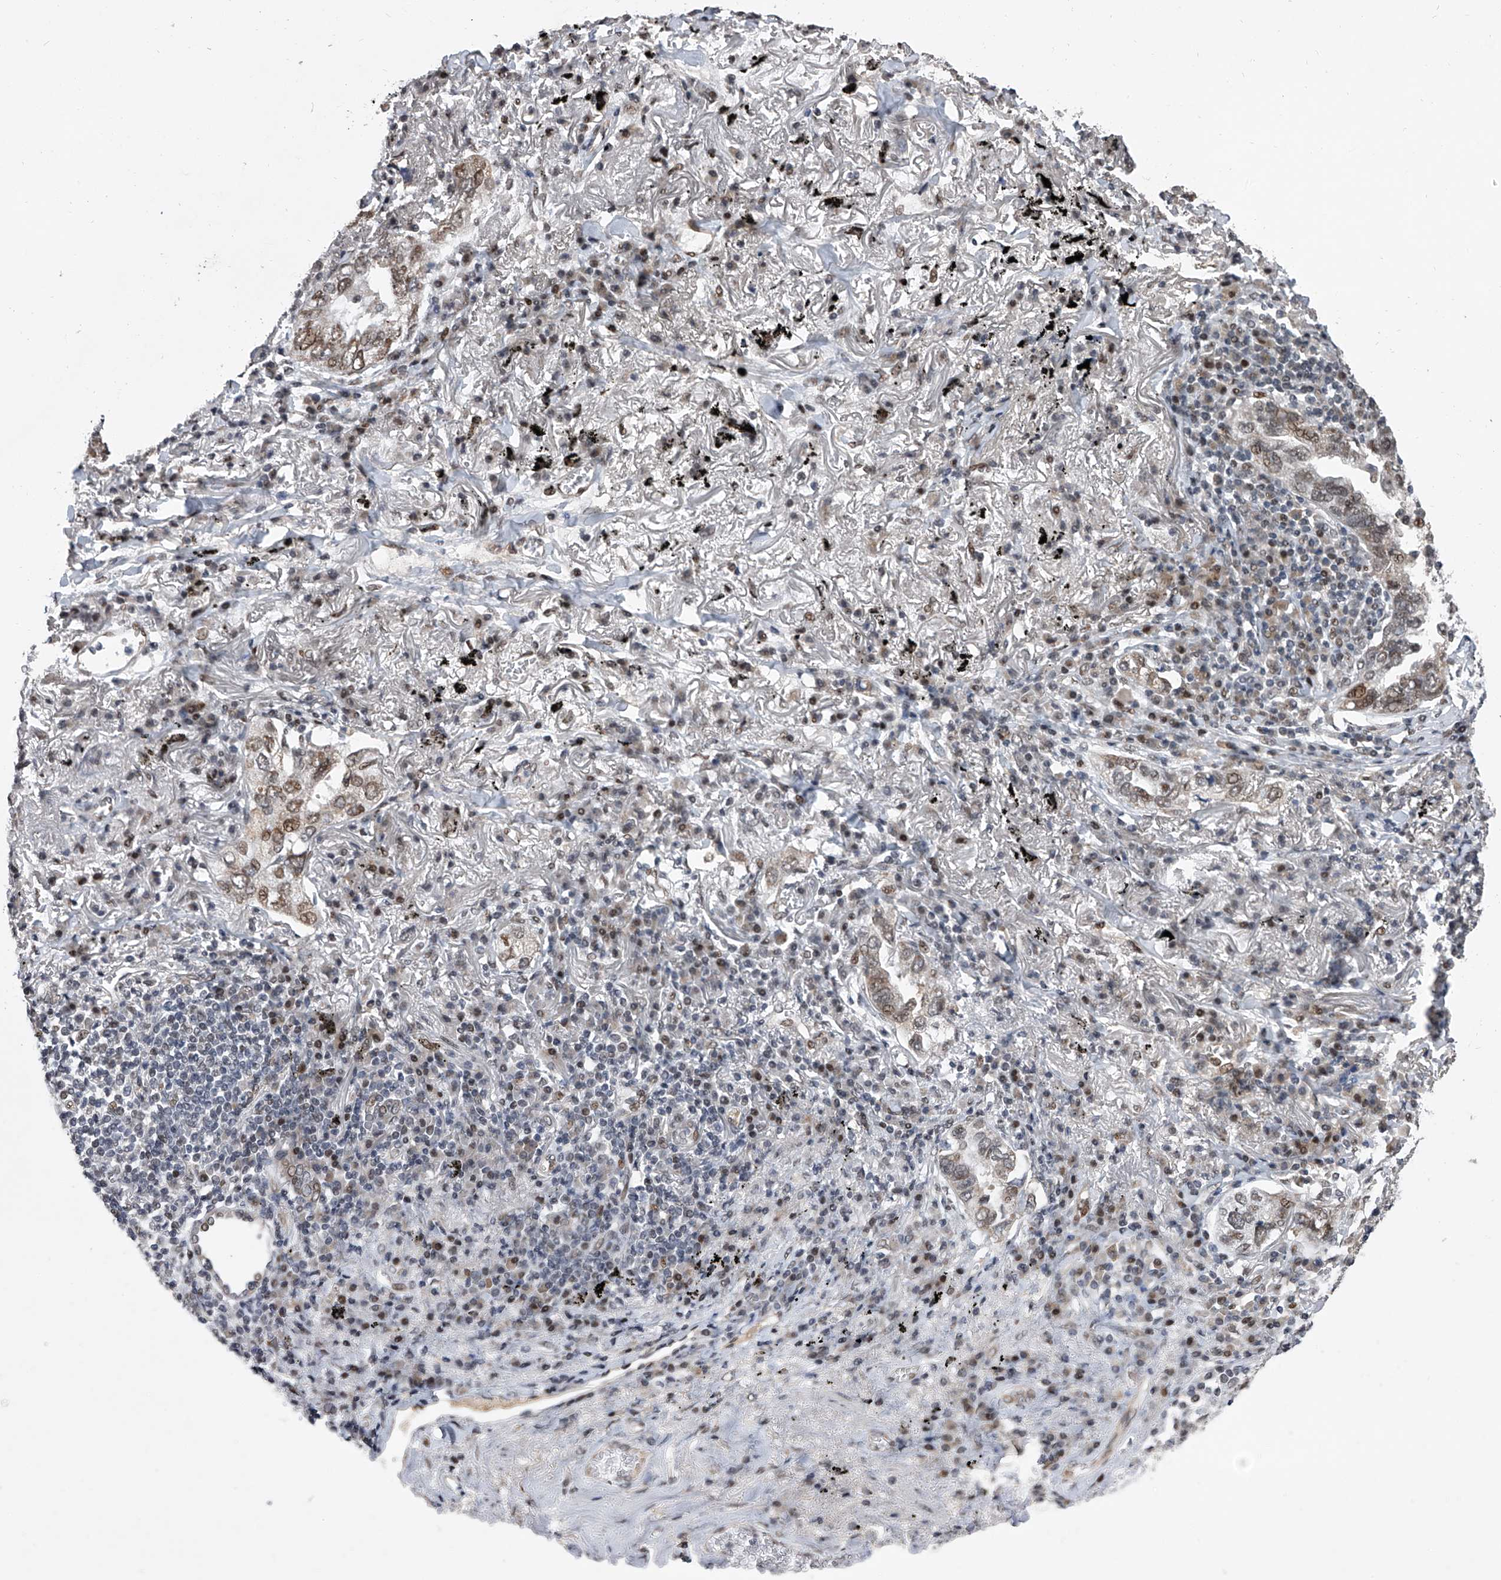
{"staining": {"intensity": "weak", "quantity": ">75%", "location": "nuclear"}, "tissue": "lung cancer", "cell_type": "Tumor cells", "image_type": "cancer", "snomed": [{"axis": "morphology", "description": "Adenocarcinoma, NOS"}, {"axis": "topography", "description": "Lung"}], "caption": "Lung cancer stained for a protein (brown) exhibits weak nuclear positive positivity in about >75% of tumor cells.", "gene": "ZNF426", "patient": {"sex": "male", "age": 65}}